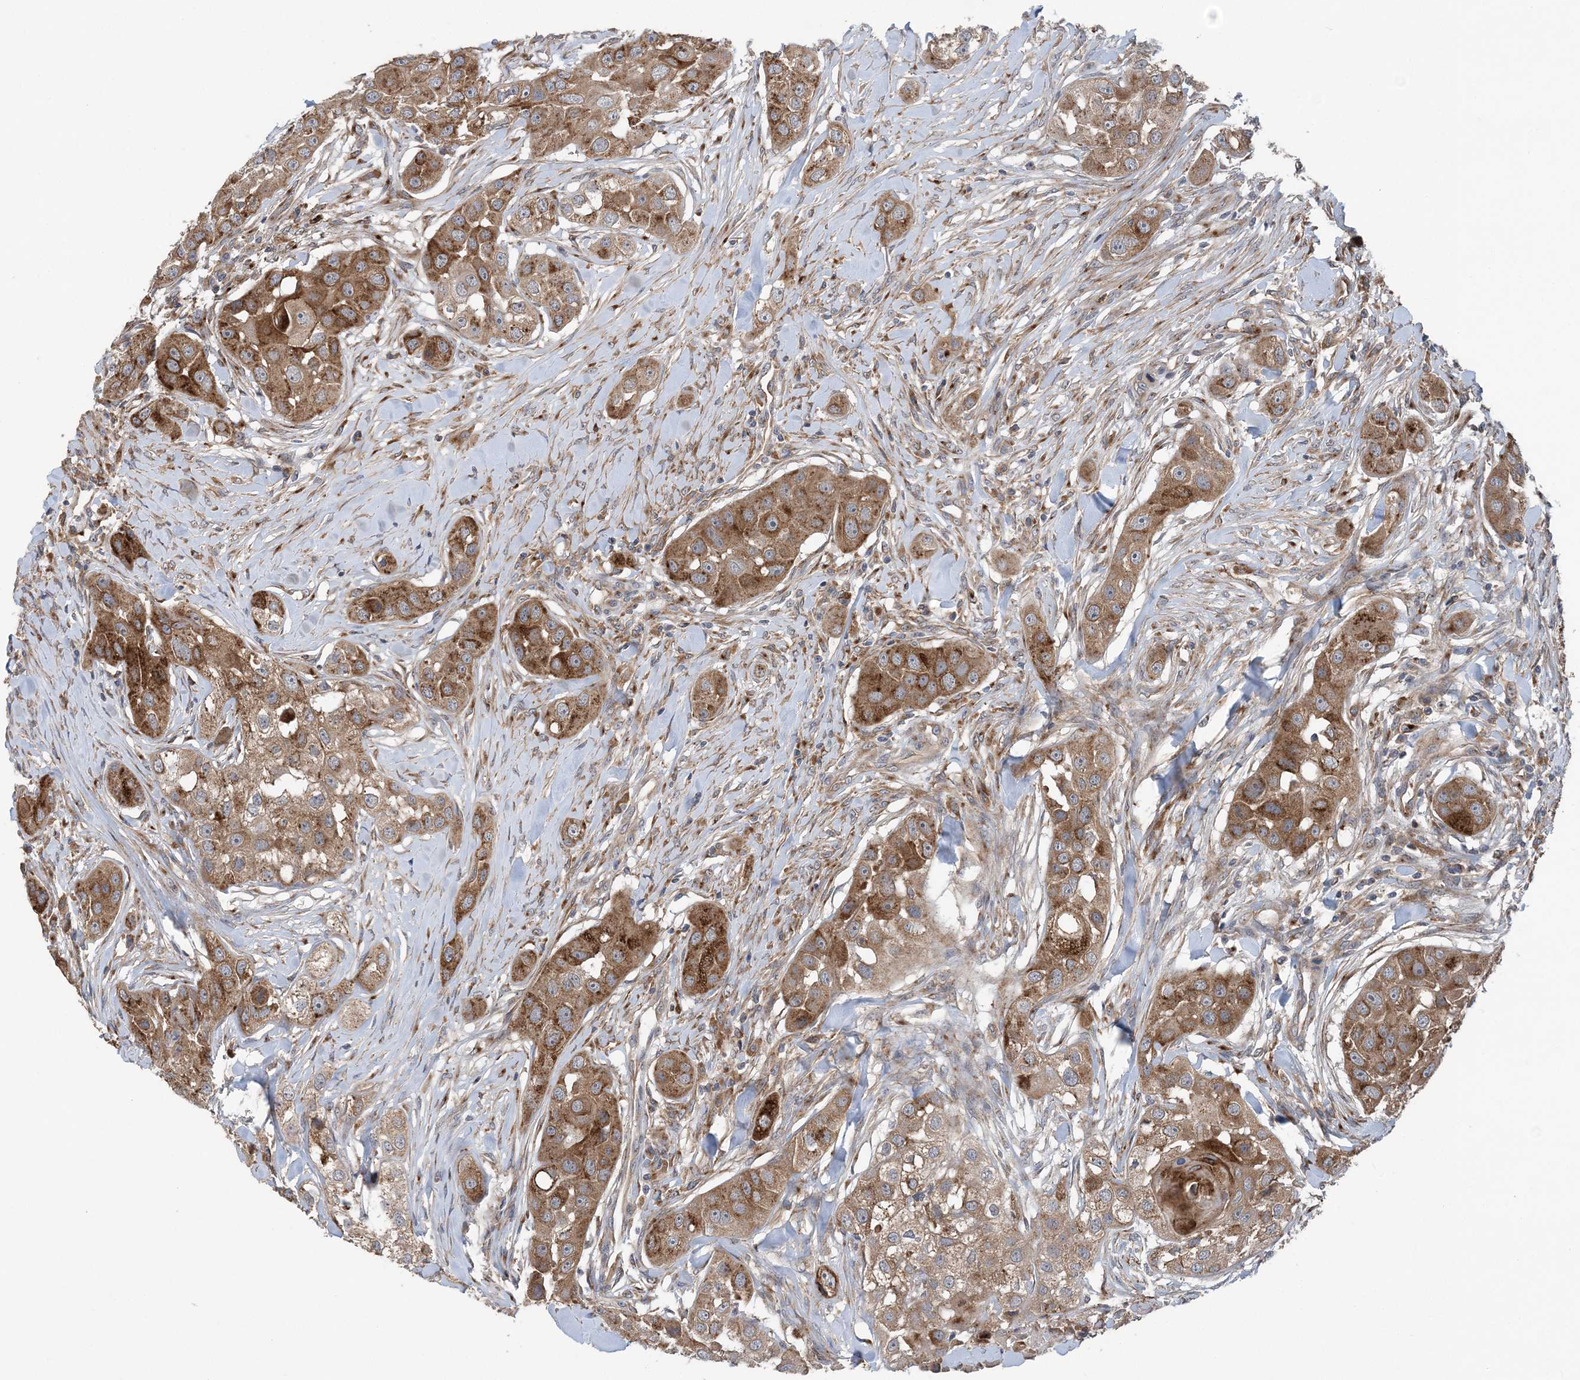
{"staining": {"intensity": "moderate", "quantity": ">75%", "location": "cytoplasmic/membranous"}, "tissue": "head and neck cancer", "cell_type": "Tumor cells", "image_type": "cancer", "snomed": [{"axis": "morphology", "description": "Normal tissue, NOS"}, {"axis": "morphology", "description": "Squamous cell carcinoma, NOS"}, {"axis": "topography", "description": "Skeletal muscle"}, {"axis": "topography", "description": "Head-Neck"}], "caption": "Head and neck cancer stained with a brown dye demonstrates moderate cytoplasmic/membranous positive expression in about >75% of tumor cells.", "gene": "PTTG1IP", "patient": {"sex": "male", "age": 51}}